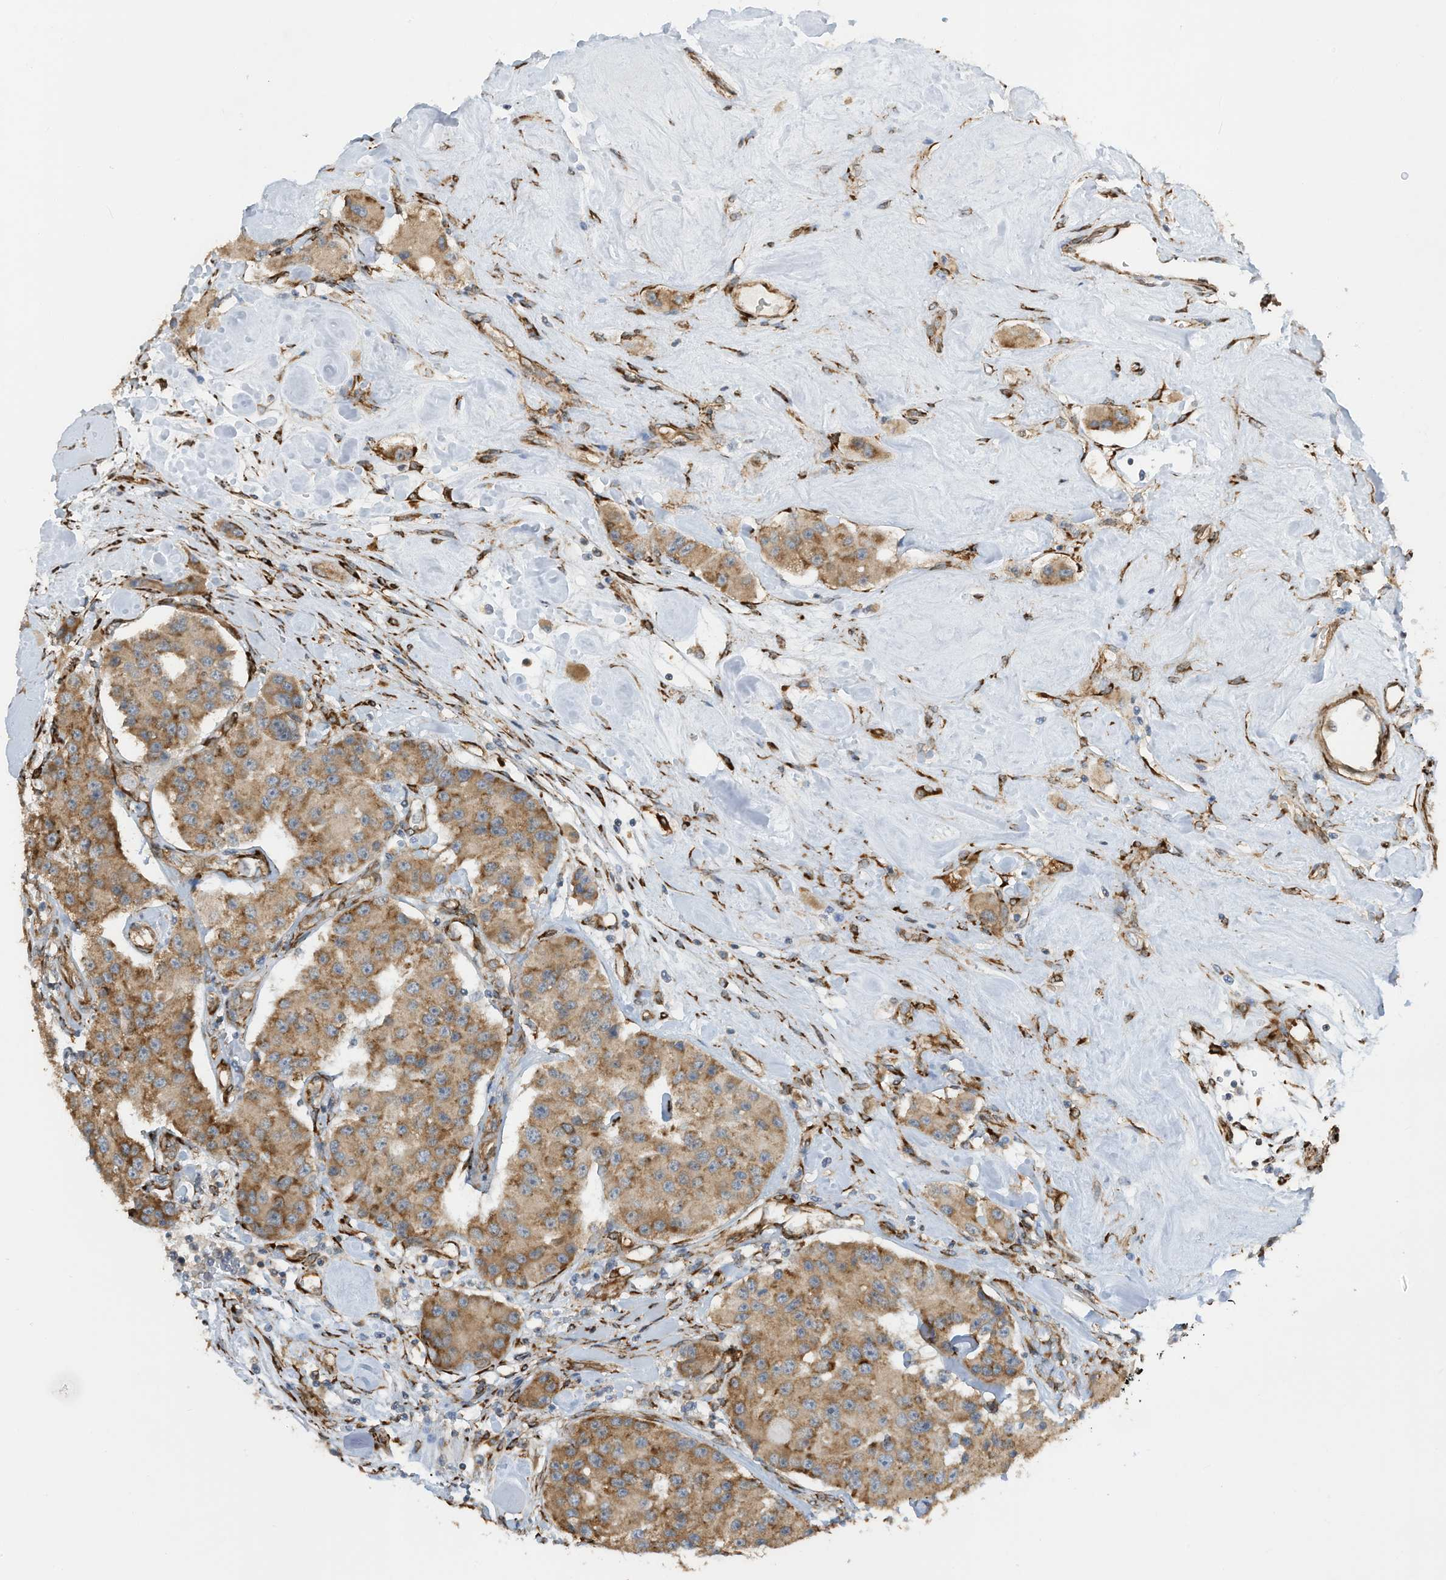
{"staining": {"intensity": "moderate", "quantity": ">75%", "location": "cytoplasmic/membranous"}, "tissue": "carcinoid", "cell_type": "Tumor cells", "image_type": "cancer", "snomed": [{"axis": "morphology", "description": "Carcinoid, malignant, NOS"}, {"axis": "topography", "description": "Pancreas"}], "caption": "Protein expression analysis of human carcinoid reveals moderate cytoplasmic/membranous staining in approximately >75% of tumor cells.", "gene": "ZBTB45", "patient": {"sex": "male", "age": 41}}